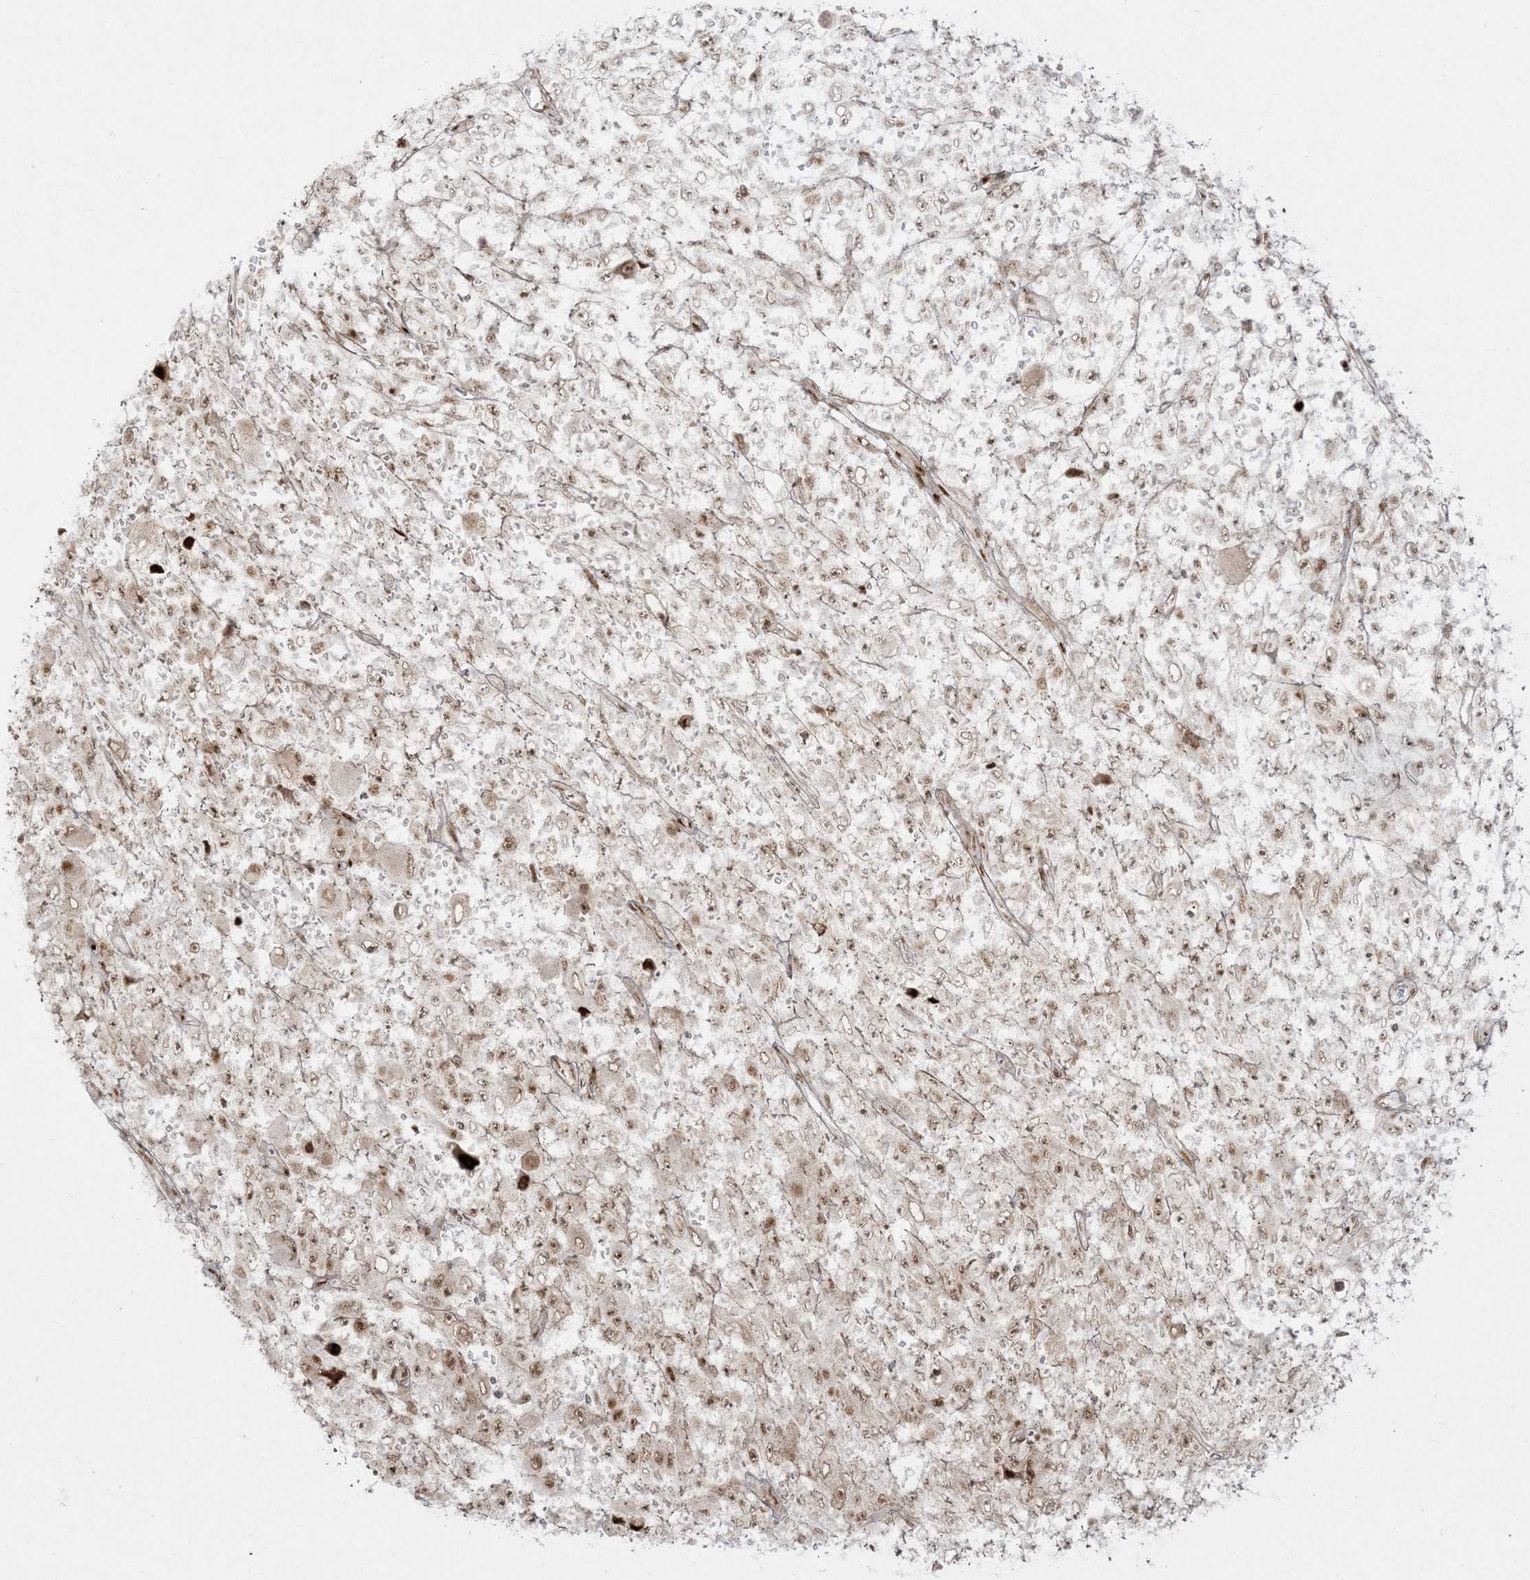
{"staining": {"intensity": "moderate", "quantity": "25%-75%", "location": "cytoplasmic/membranous,nuclear"}, "tissue": "melanoma", "cell_type": "Tumor cells", "image_type": "cancer", "snomed": [{"axis": "morphology", "description": "Malignant melanoma, Metastatic site"}, {"axis": "topography", "description": "Skin"}], "caption": "Brown immunohistochemical staining in malignant melanoma (metastatic site) displays moderate cytoplasmic/membranous and nuclear expression in approximately 25%-75% of tumor cells. Nuclei are stained in blue.", "gene": "RBM10", "patient": {"sex": "female", "age": 56}}